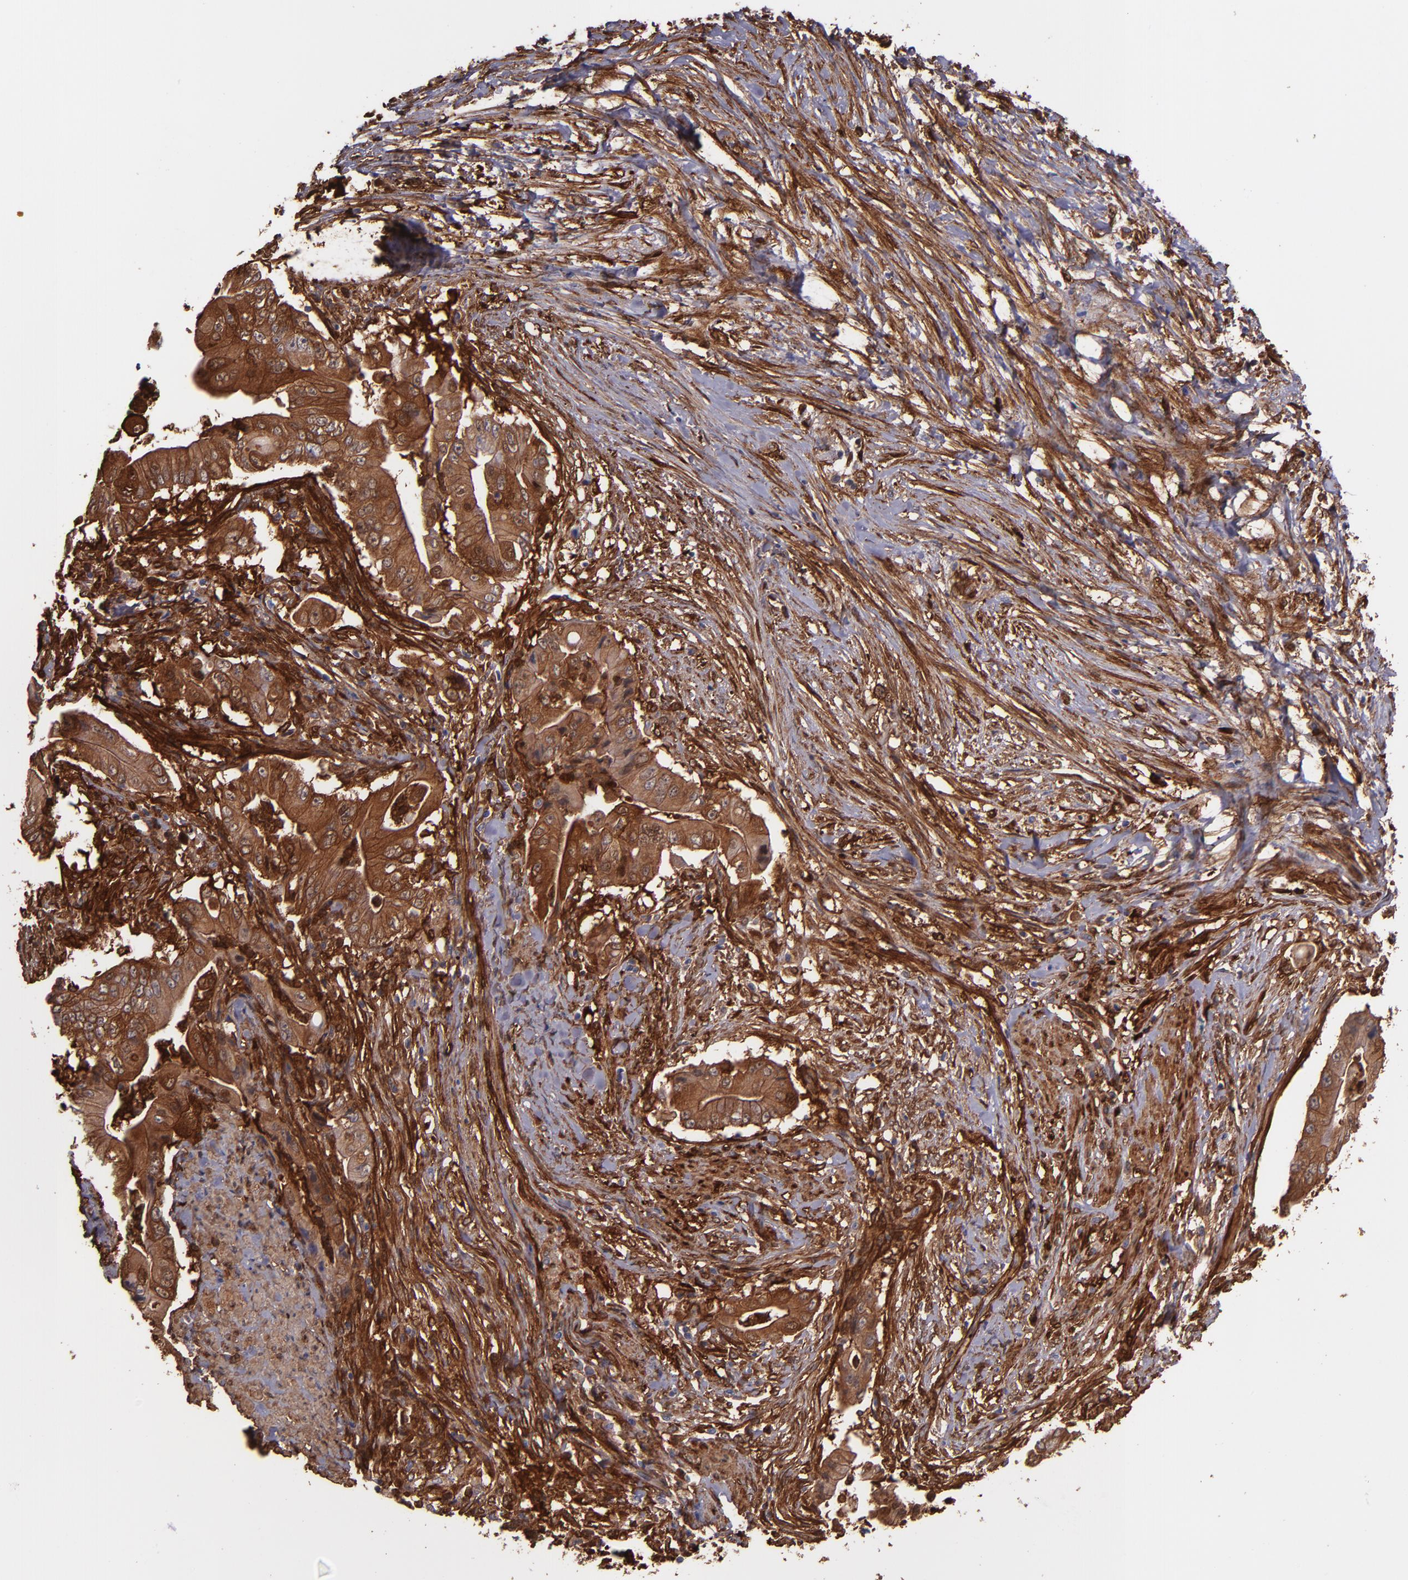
{"staining": {"intensity": "moderate", "quantity": ">75%", "location": "cytoplasmic/membranous"}, "tissue": "pancreatic cancer", "cell_type": "Tumor cells", "image_type": "cancer", "snomed": [{"axis": "morphology", "description": "Adenocarcinoma, NOS"}, {"axis": "topography", "description": "Pancreas"}], "caption": "Immunohistochemical staining of pancreatic cancer (adenocarcinoma) shows medium levels of moderate cytoplasmic/membranous protein expression in about >75% of tumor cells.", "gene": "VCL", "patient": {"sex": "male", "age": 62}}